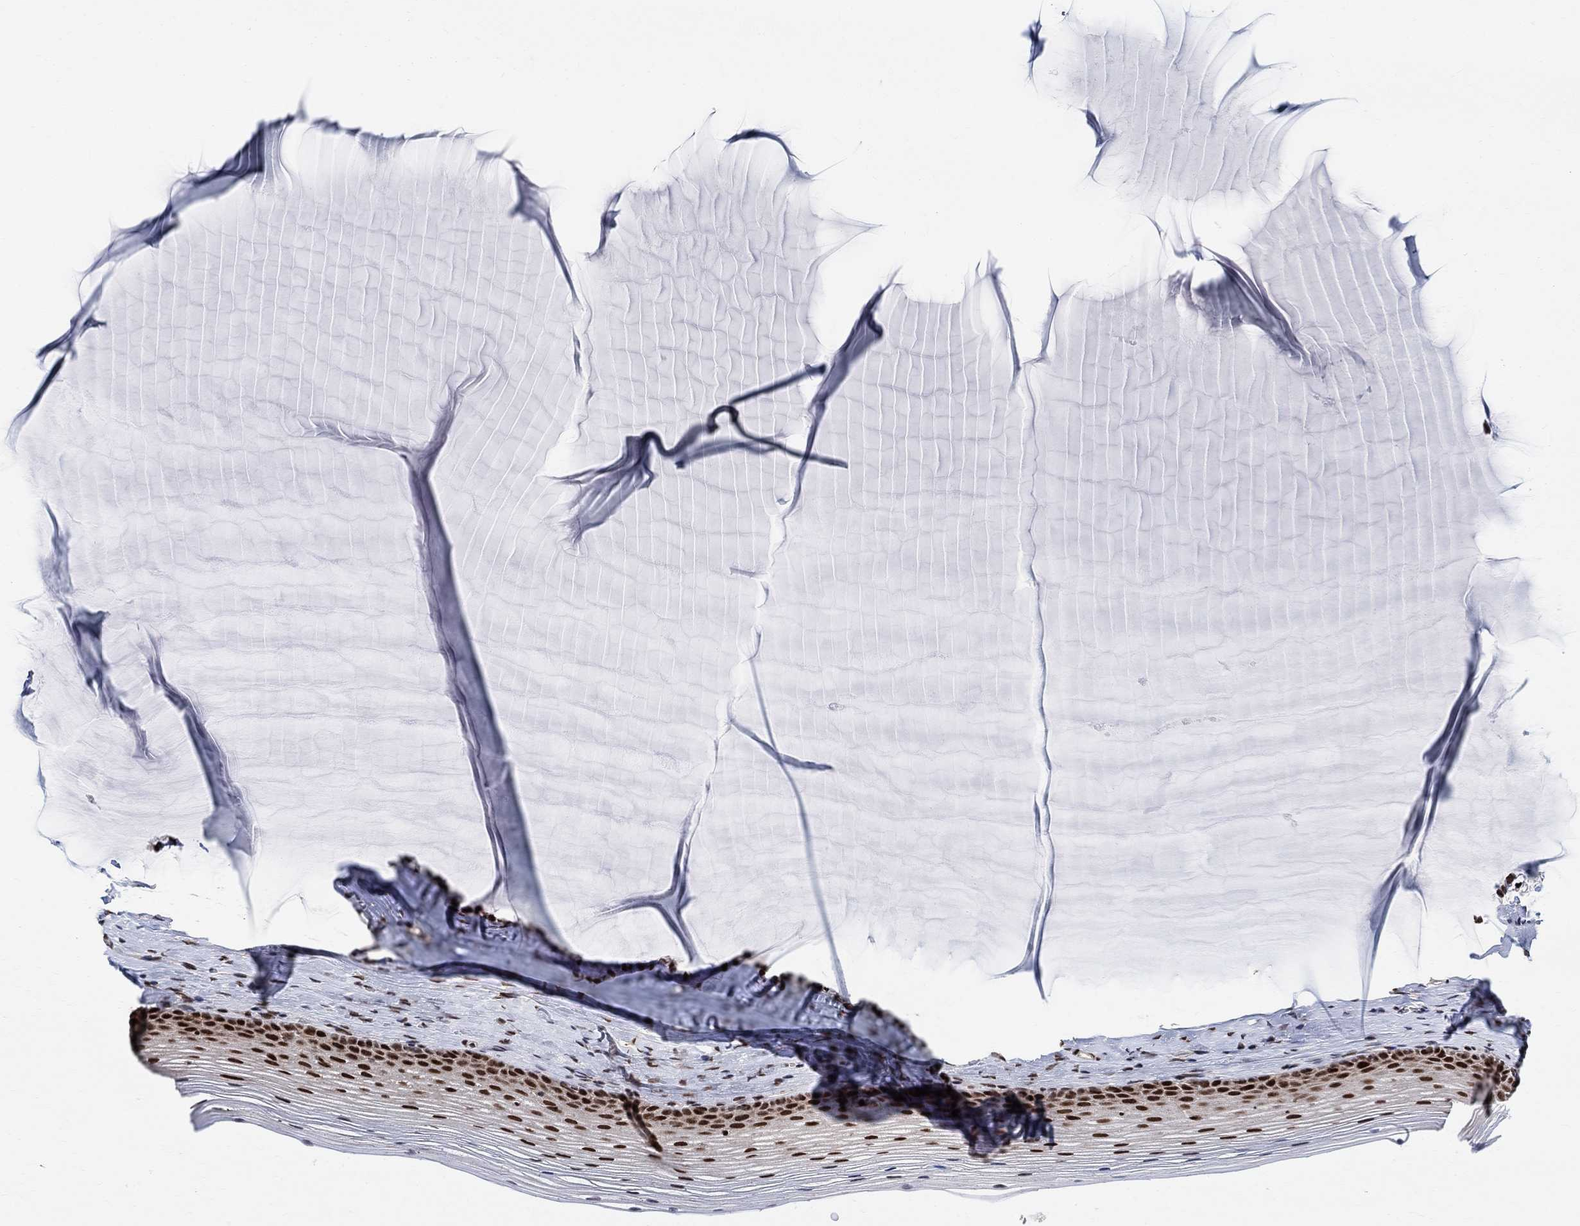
{"staining": {"intensity": "strong", "quantity": ">75%", "location": "nuclear"}, "tissue": "cervix", "cell_type": "Glandular cells", "image_type": "normal", "snomed": [{"axis": "morphology", "description": "Normal tissue, NOS"}, {"axis": "topography", "description": "Cervix"}], "caption": "Glandular cells show high levels of strong nuclear staining in about >75% of cells in normal human cervix.", "gene": "E4F1", "patient": {"sex": "female", "age": 40}}